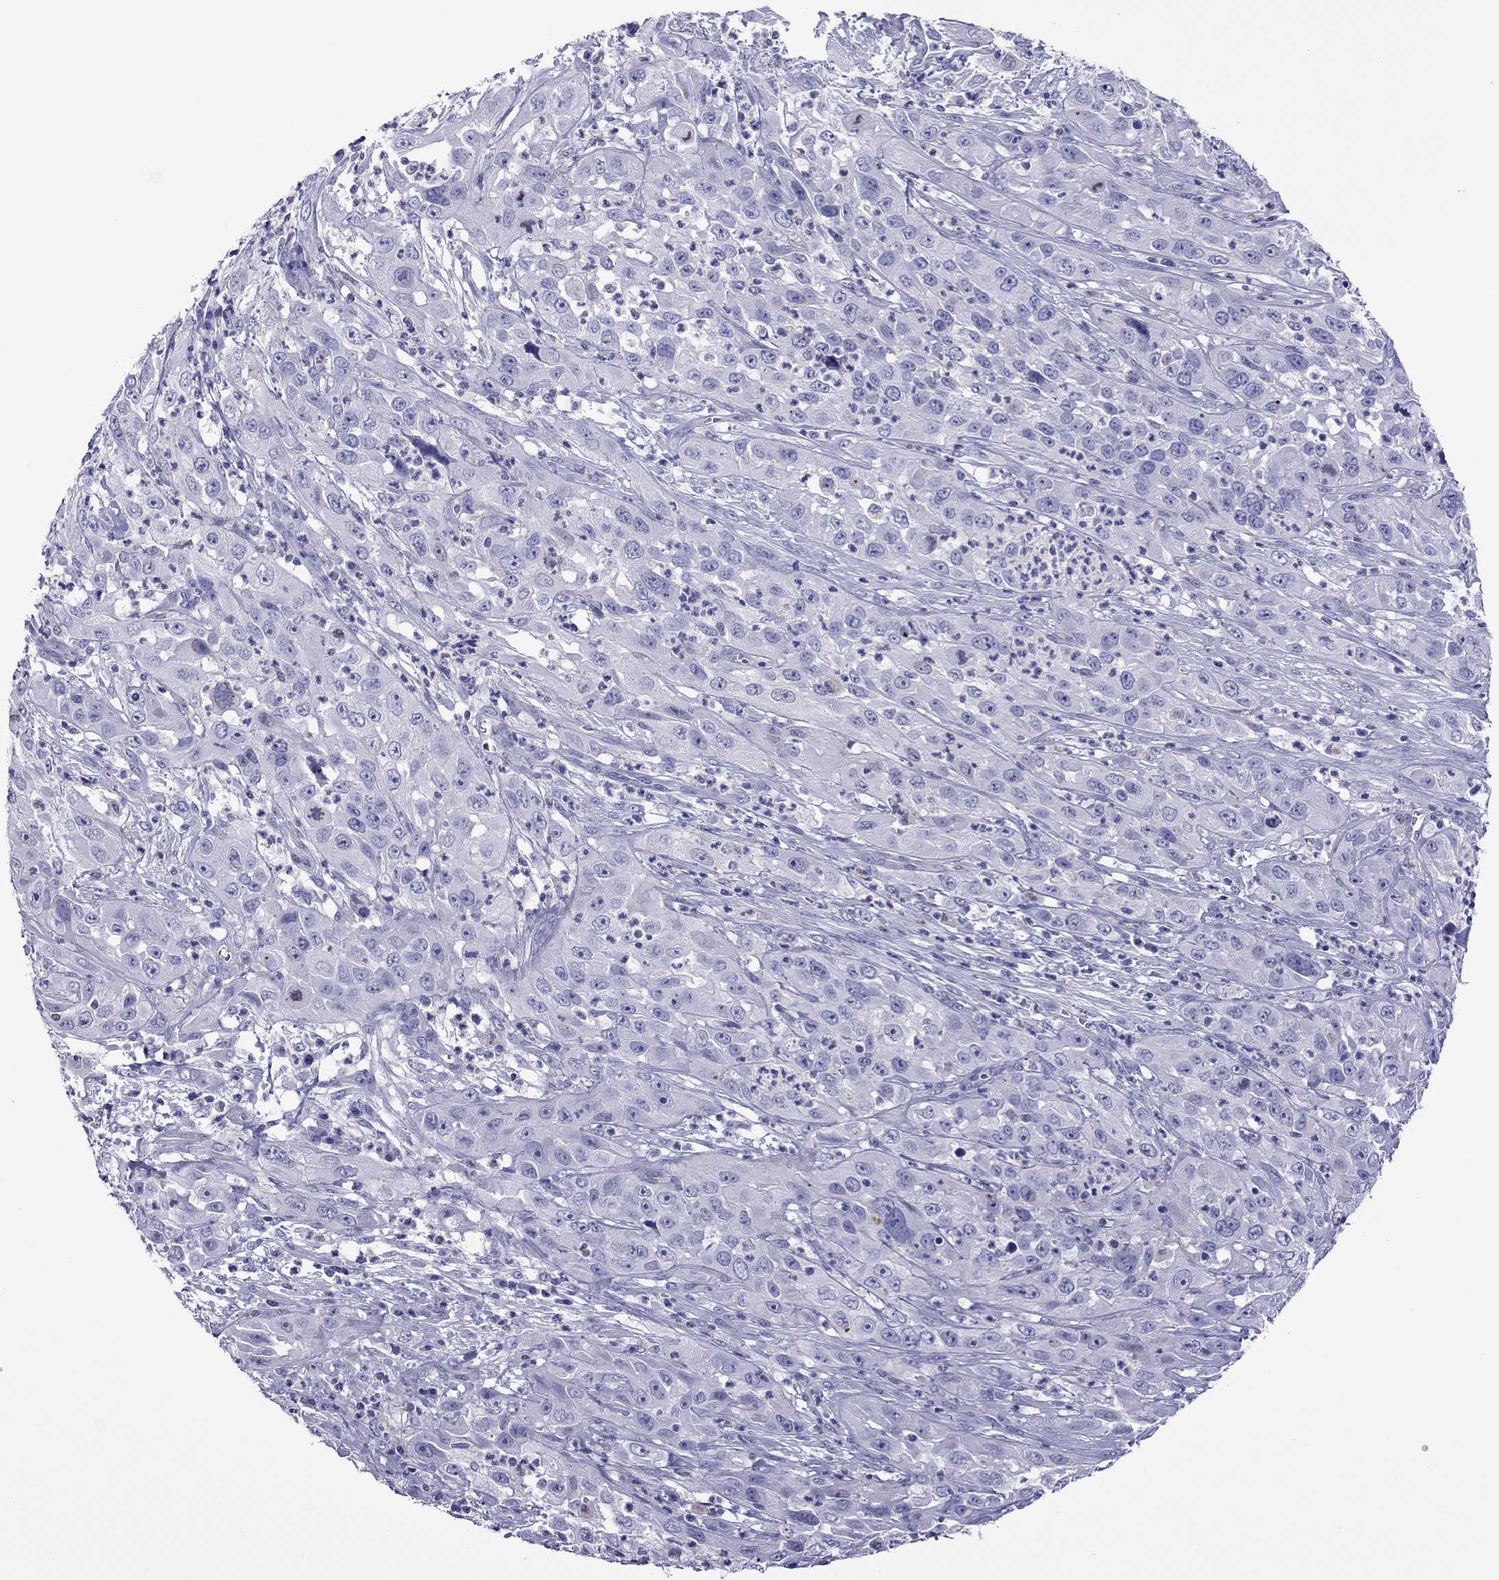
{"staining": {"intensity": "negative", "quantity": "none", "location": "none"}, "tissue": "cervical cancer", "cell_type": "Tumor cells", "image_type": "cancer", "snomed": [{"axis": "morphology", "description": "Squamous cell carcinoma, NOS"}, {"axis": "topography", "description": "Cervix"}], "caption": "A high-resolution image shows immunohistochemistry staining of cervical cancer, which shows no significant positivity in tumor cells.", "gene": "MPZ", "patient": {"sex": "female", "age": 32}}